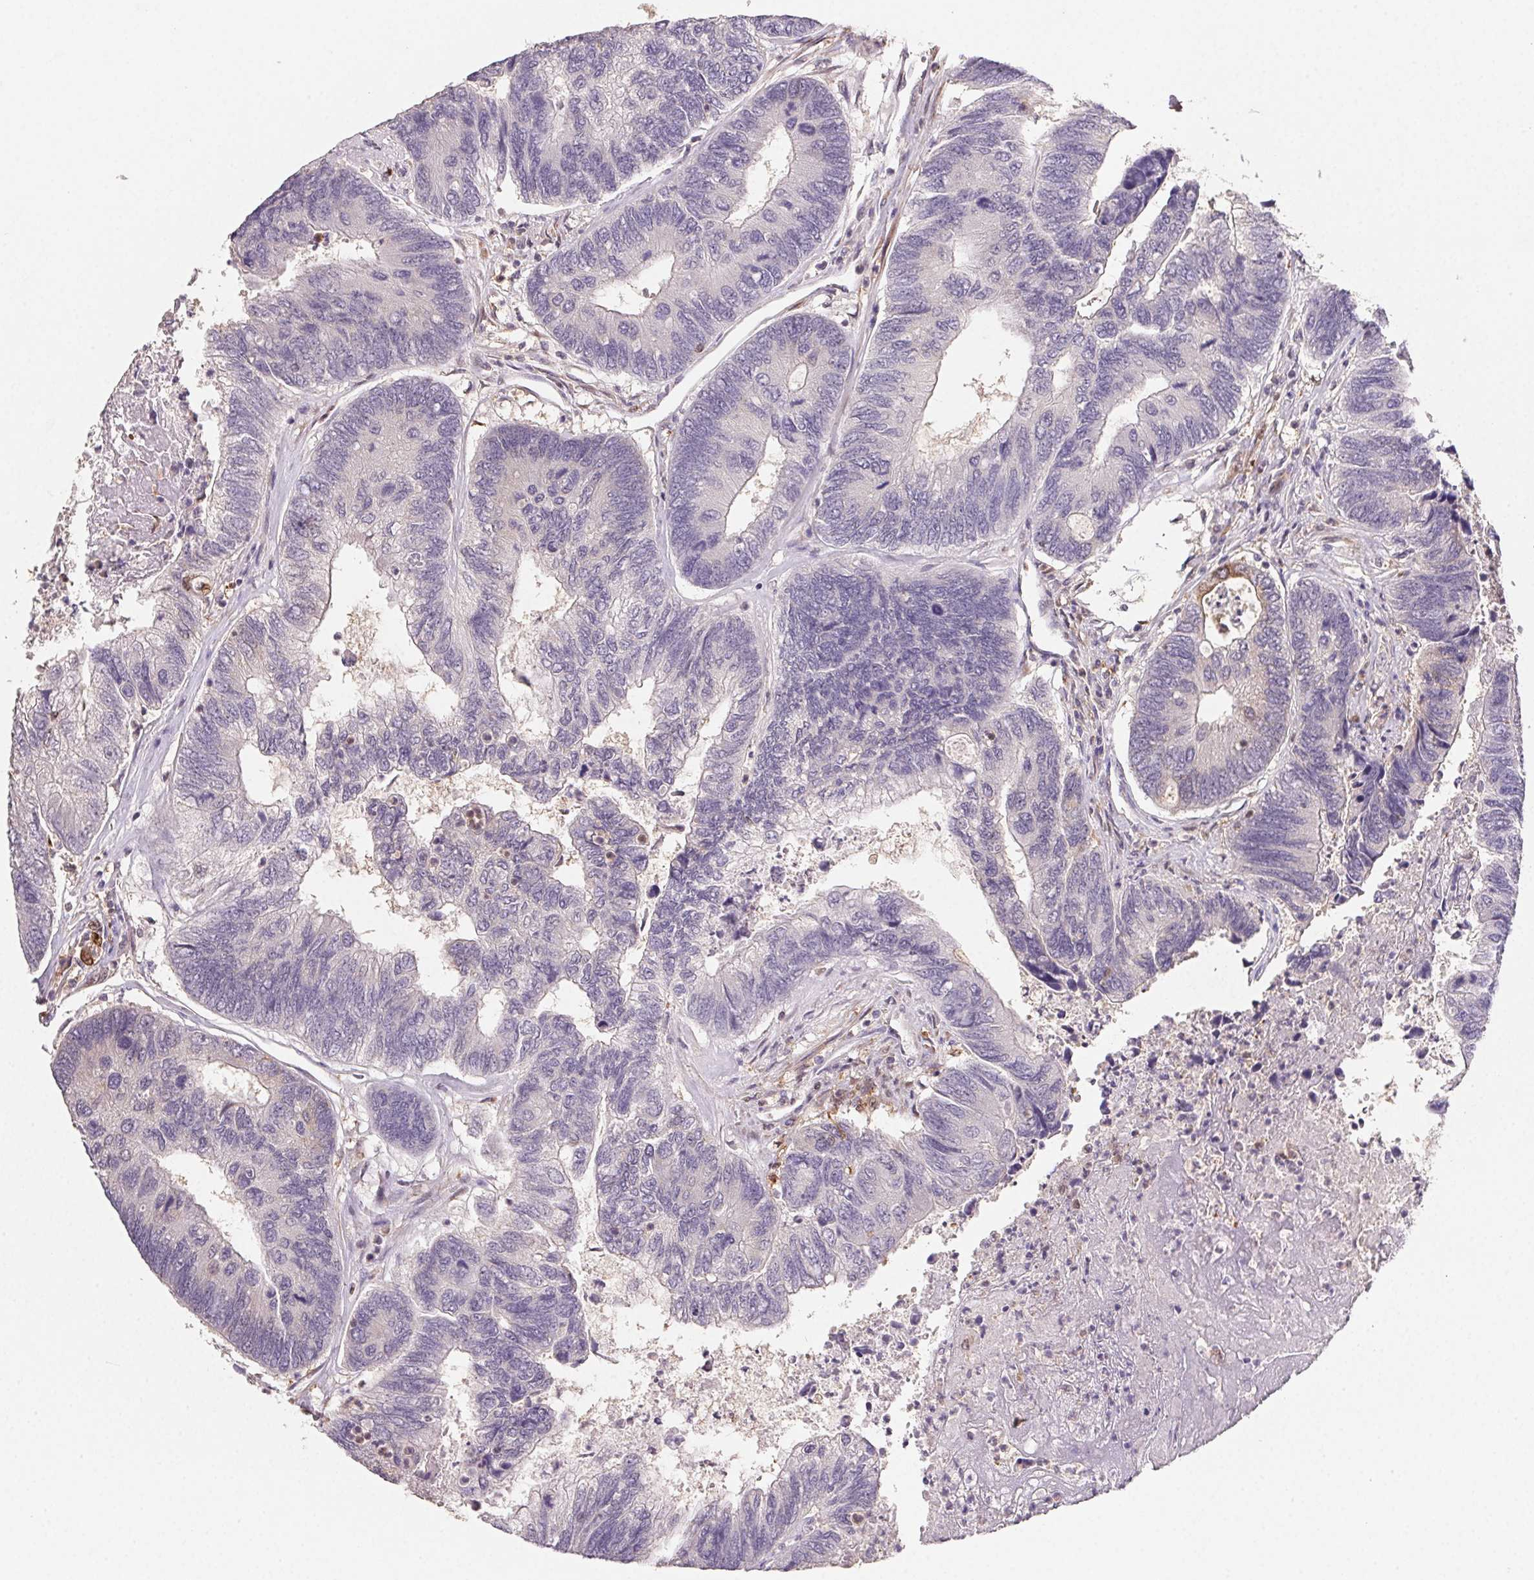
{"staining": {"intensity": "weak", "quantity": "<25%", "location": "cytoplasmic/membranous"}, "tissue": "colorectal cancer", "cell_type": "Tumor cells", "image_type": "cancer", "snomed": [{"axis": "morphology", "description": "Adenocarcinoma, NOS"}, {"axis": "topography", "description": "Colon"}], "caption": "A histopathology image of colorectal adenocarcinoma stained for a protein demonstrates no brown staining in tumor cells.", "gene": "GBP1", "patient": {"sex": "female", "age": 67}}